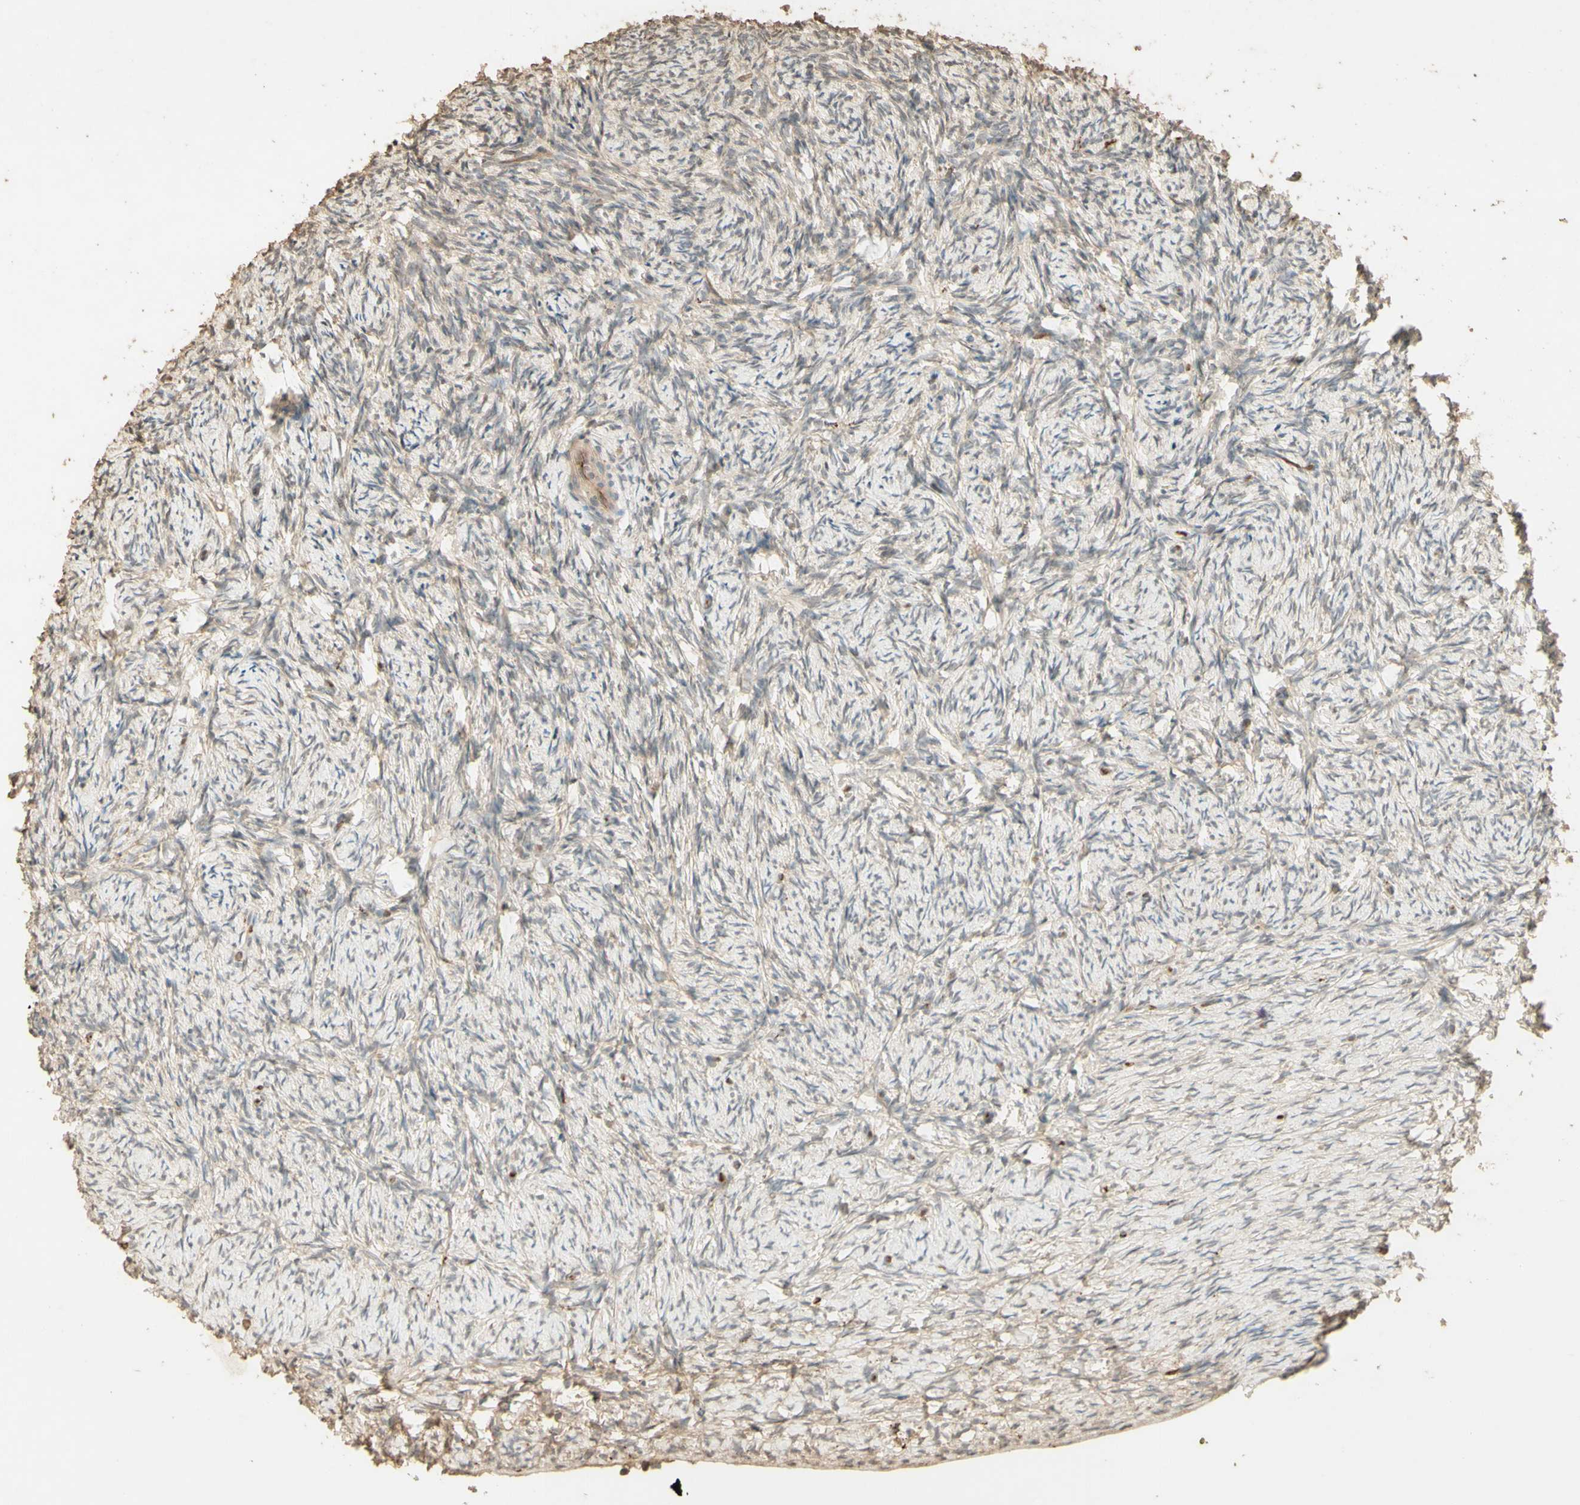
{"staining": {"intensity": "weak", "quantity": "25%-75%", "location": "cytoplasmic/membranous"}, "tissue": "ovary", "cell_type": "Ovarian stroma cells", "image_type": "normal", "snomed": [{"axis": "morphology", "description": "Normal tissue, NOS"}, {"axis": "topography", "description": "Ovary"}], "caption": "Immunohistochemistry (IHC) photomicrograph of benign human ovary stained for a protein (brown), which exhibits low levels of weak cytoplasmic/membranous expression in about 25%-75% of ovarian stroma cells.", "gene": "SMAD9", "patient": {"sex": "female", "age": 60}}